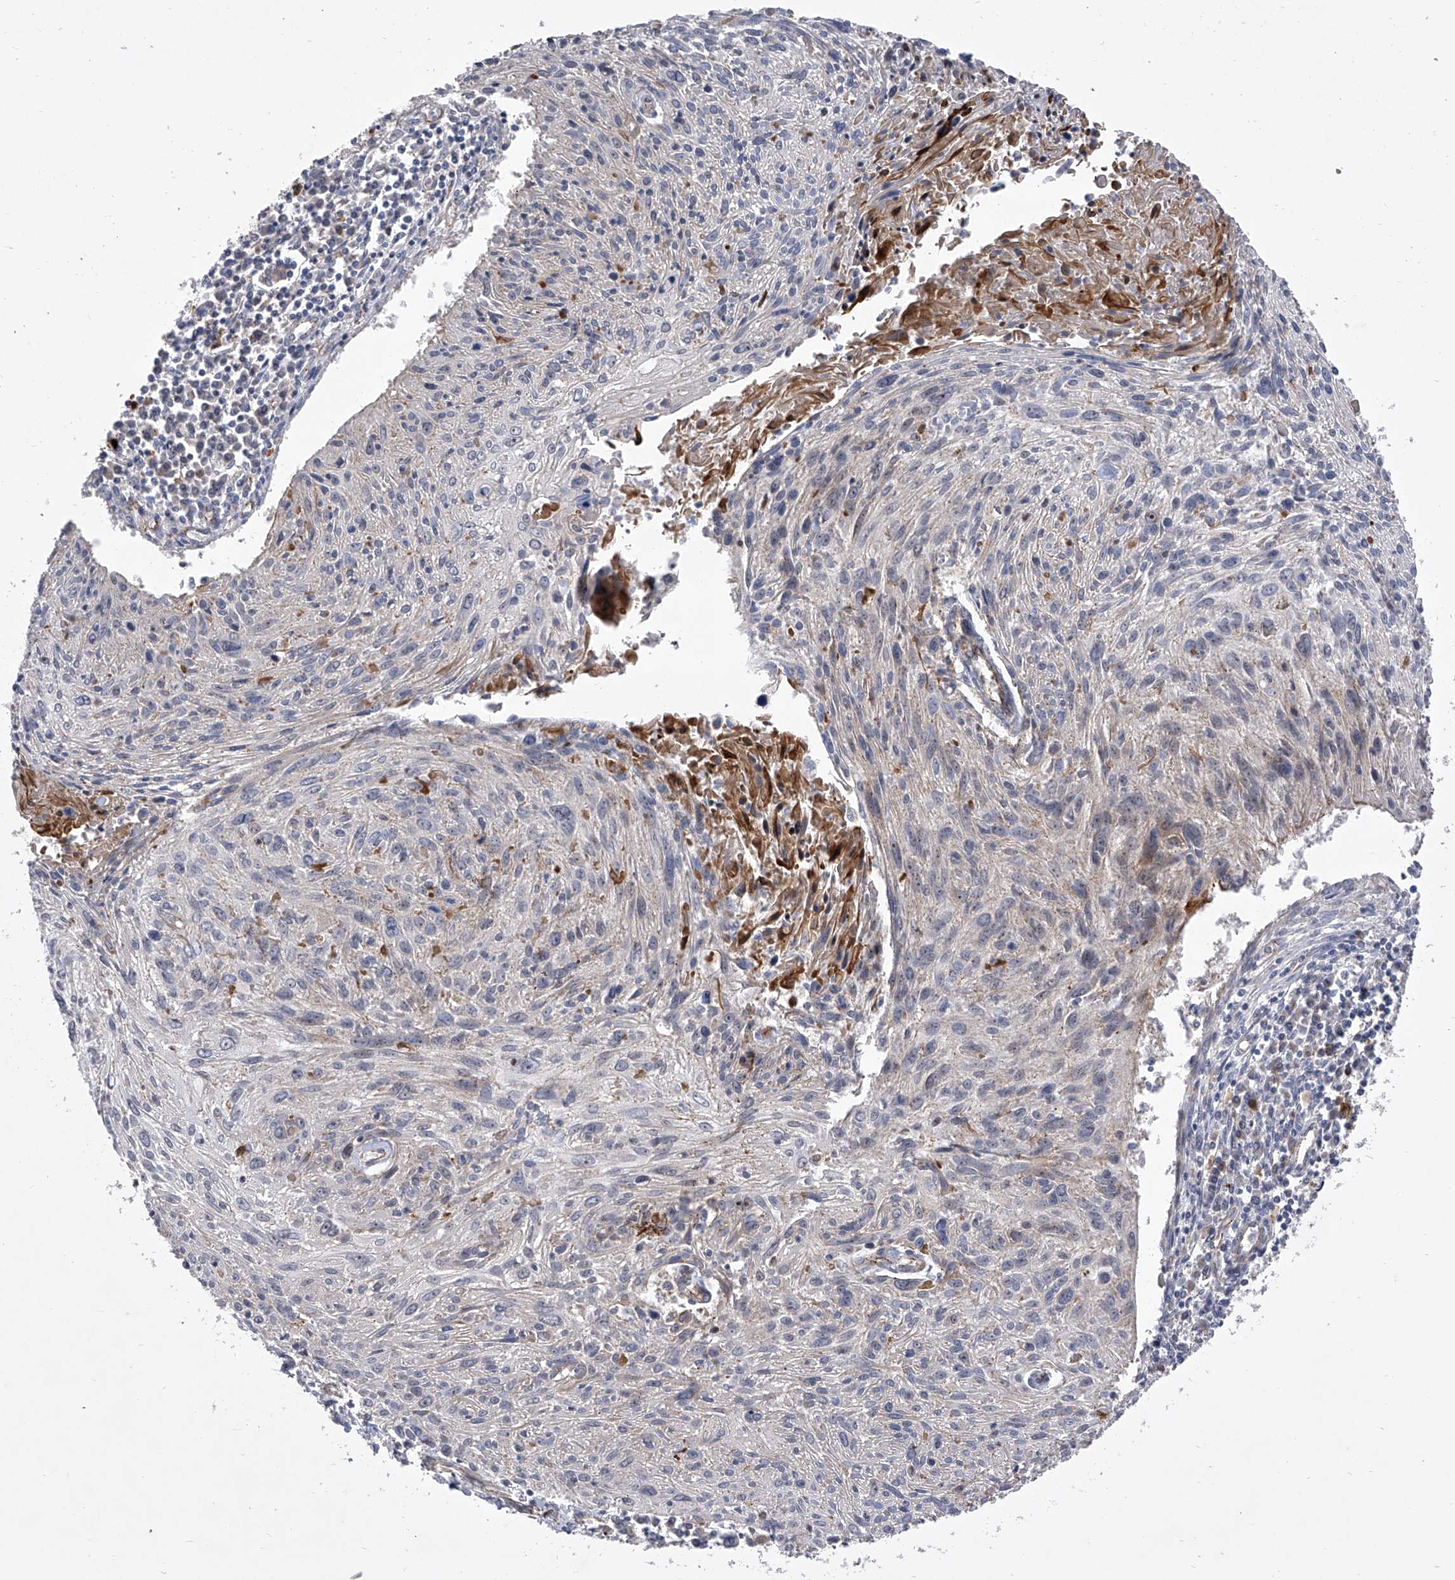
{"staining": {"intensity": "negative", "quantity": "none", "location": "none"}, "tissue": "cervical cancer", "cell_type": "Tumor cells", "image_type": "cancer", "snomed": [{"axis": "morphology", "description": "Squamous cell carcinoma, NOS"}, {"axis": "topography", "description": "Cervix"}], "caption": "Tumor cells show no significant staining in cervical cancer (squamous cell carcinoma).", "gene": "MINDY4", "patient": {"sex": "female", "age": 51}}